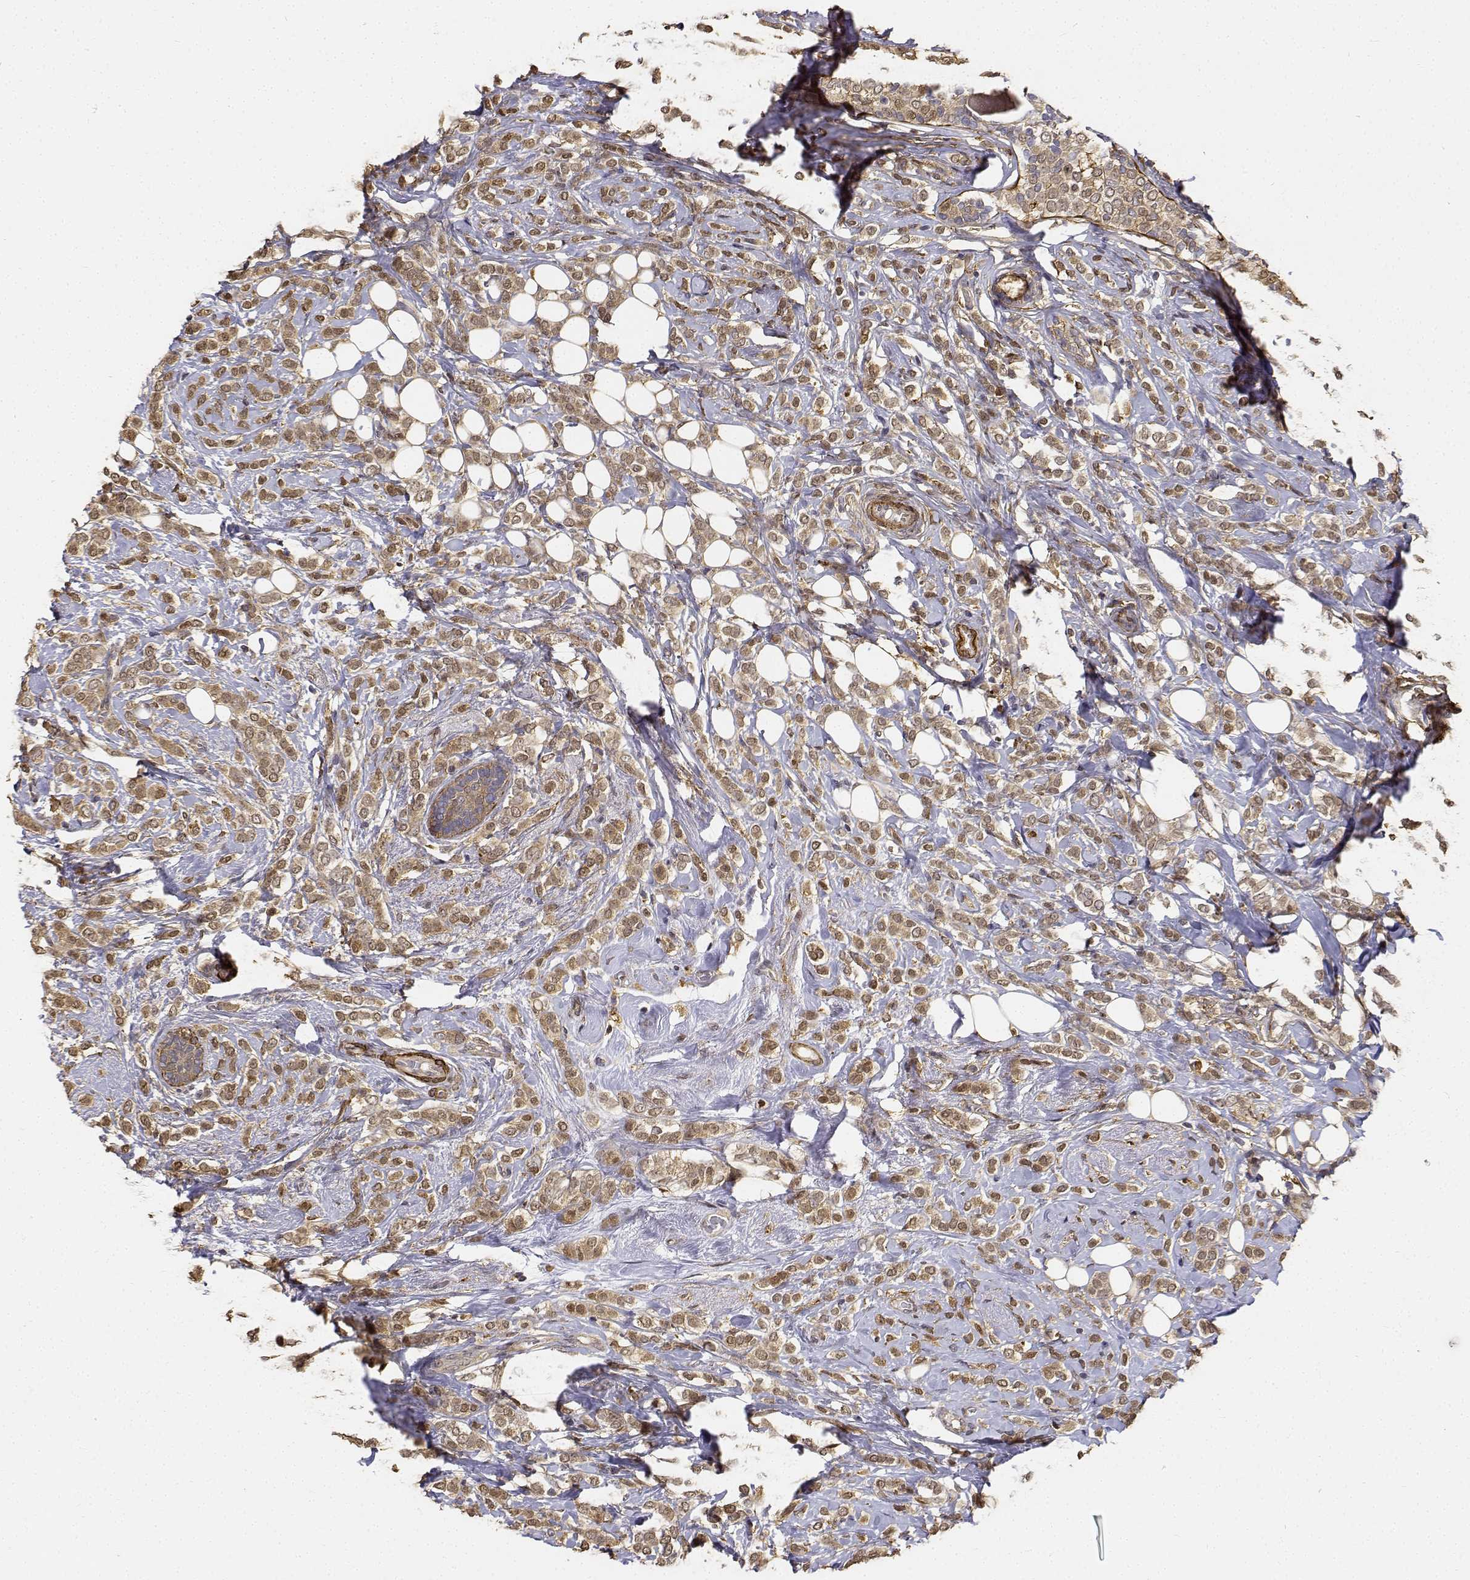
{"staining": {"intensity": "moderate", "quantity": ">75%", "location": "cytoplasmic/membranous,nuclear"}, "tissue": "breast cancer", "cell_type": "Tumor cells", "image_type": "cancer", "snomed": [{"axis": "morphology", "description": "Lobular carcinoma"}, {"axis": "topography", "description": "Breast"}], "caption": "The micrograph displays staining of lobular carcinoma (breast), revealing moderate cytoplasmic/membranous and nuclear protein expression (brown color) within tumor cells. The staining was performed using DAB (3,3'-diaminobenzidine), with brown indicating positive protein expression. Nuclei are stained blue with hematoxylin.", "gene": "PCID2", "patient": {"sex": "female", "age": 49}}